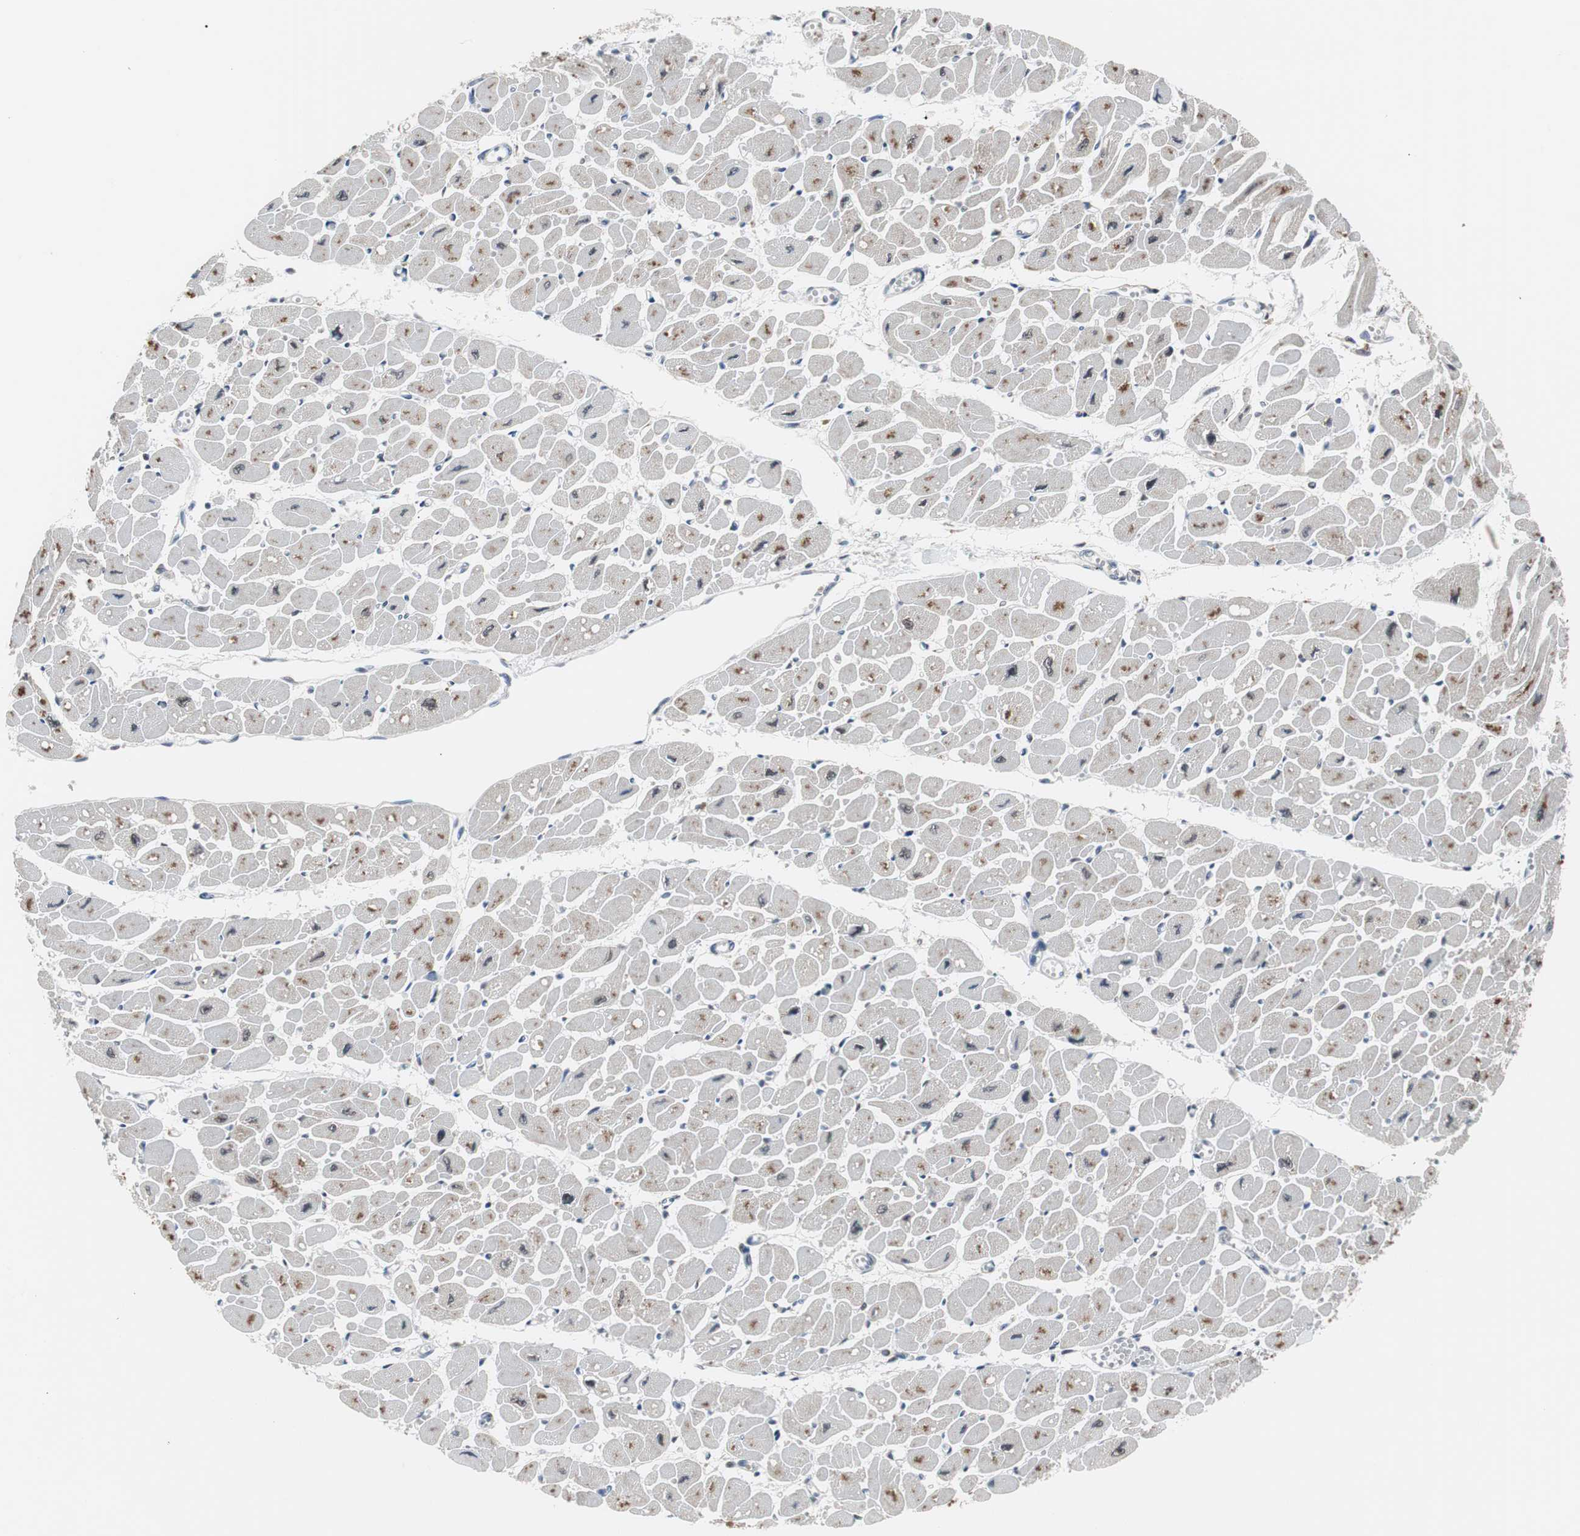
{"staining": {"intensity": "moderate", "quantity": ">75%", "location": "nuclear"}, "tissue": "heart muscle", "cell_type": "Cardiomyocytes", "image_type": "normal", "snomed": [{"axis": "morphology", "description": "Normal tissue, NOS"}, {"axis": "topography", "description": "Heart"}], "caption": "Protein staining of normal heart muscle reveals moderate nuclear expression in about >75% of cardiomyocytes. The staining is performed using DAB brown chromogen to label protein expression. The nuclei are counter-stained blue using hematoxylin.", "gene": "ZHX2", "patient": {"sex": "female", "age": 54}}